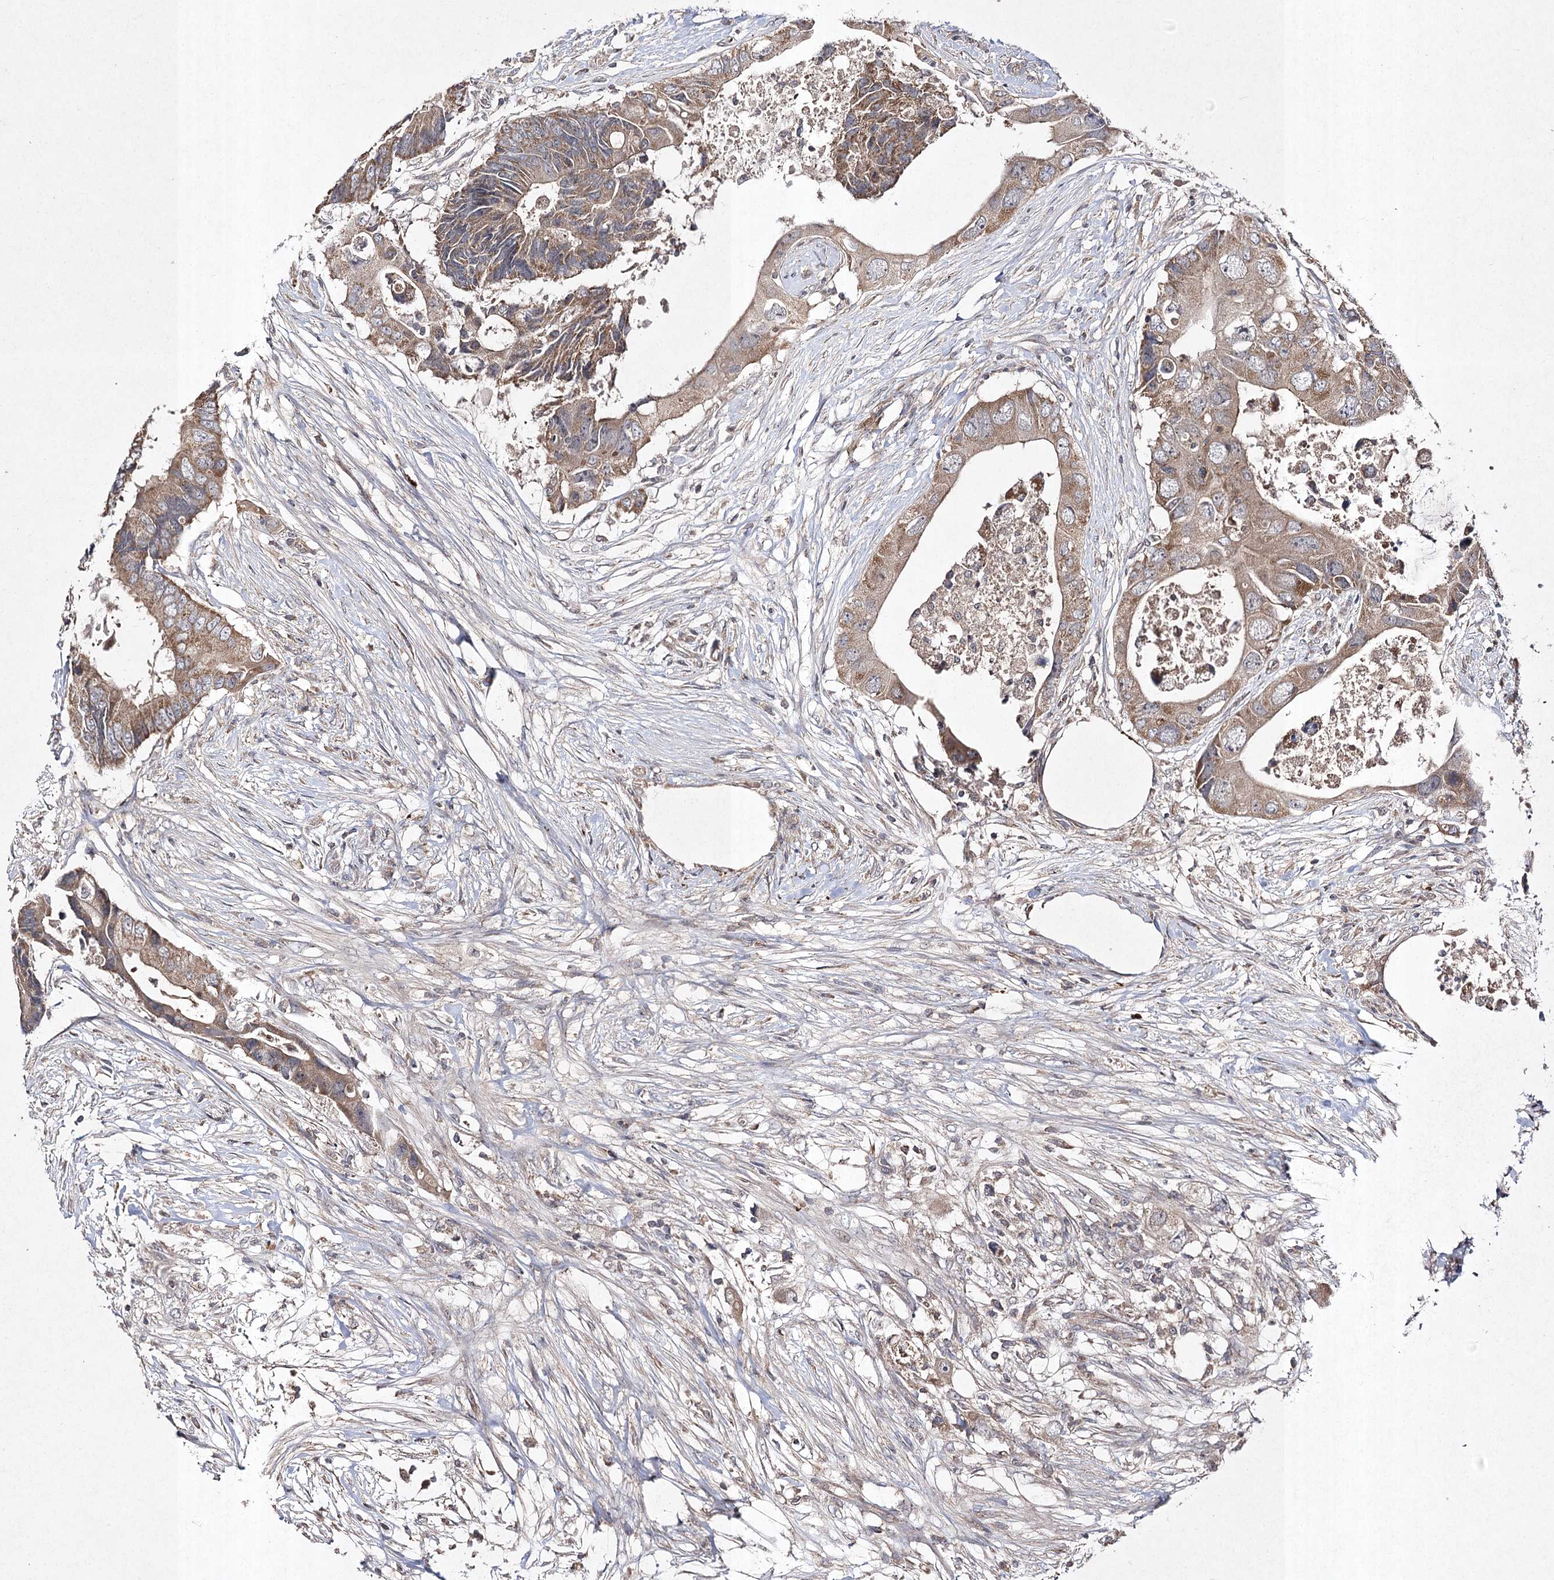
{"staining": {"intensity": "moderate", "quantity": ">75%", "location": "cytoplasmic/membranous"}, "tissue": "colorectal cancer", "cell_type": "Tumor cells", "image_type": "cancer", "snomed": [{"axis": "morphology", "description": "Adenocarcinoma, NOS"}, {"axis": "topography", "description": "Colon"}], "caption": "Immunohistochemistry (IHC) of human colorectal cancer exhibits medium levels of moderate cytoplasmic/membranous staining in about >75% of tumor cells. (DAB IHC, brown staining for protein, blue staining for nuclei).", "gene": "FANCL", "patient": {"sex": "male", "age": 71}}